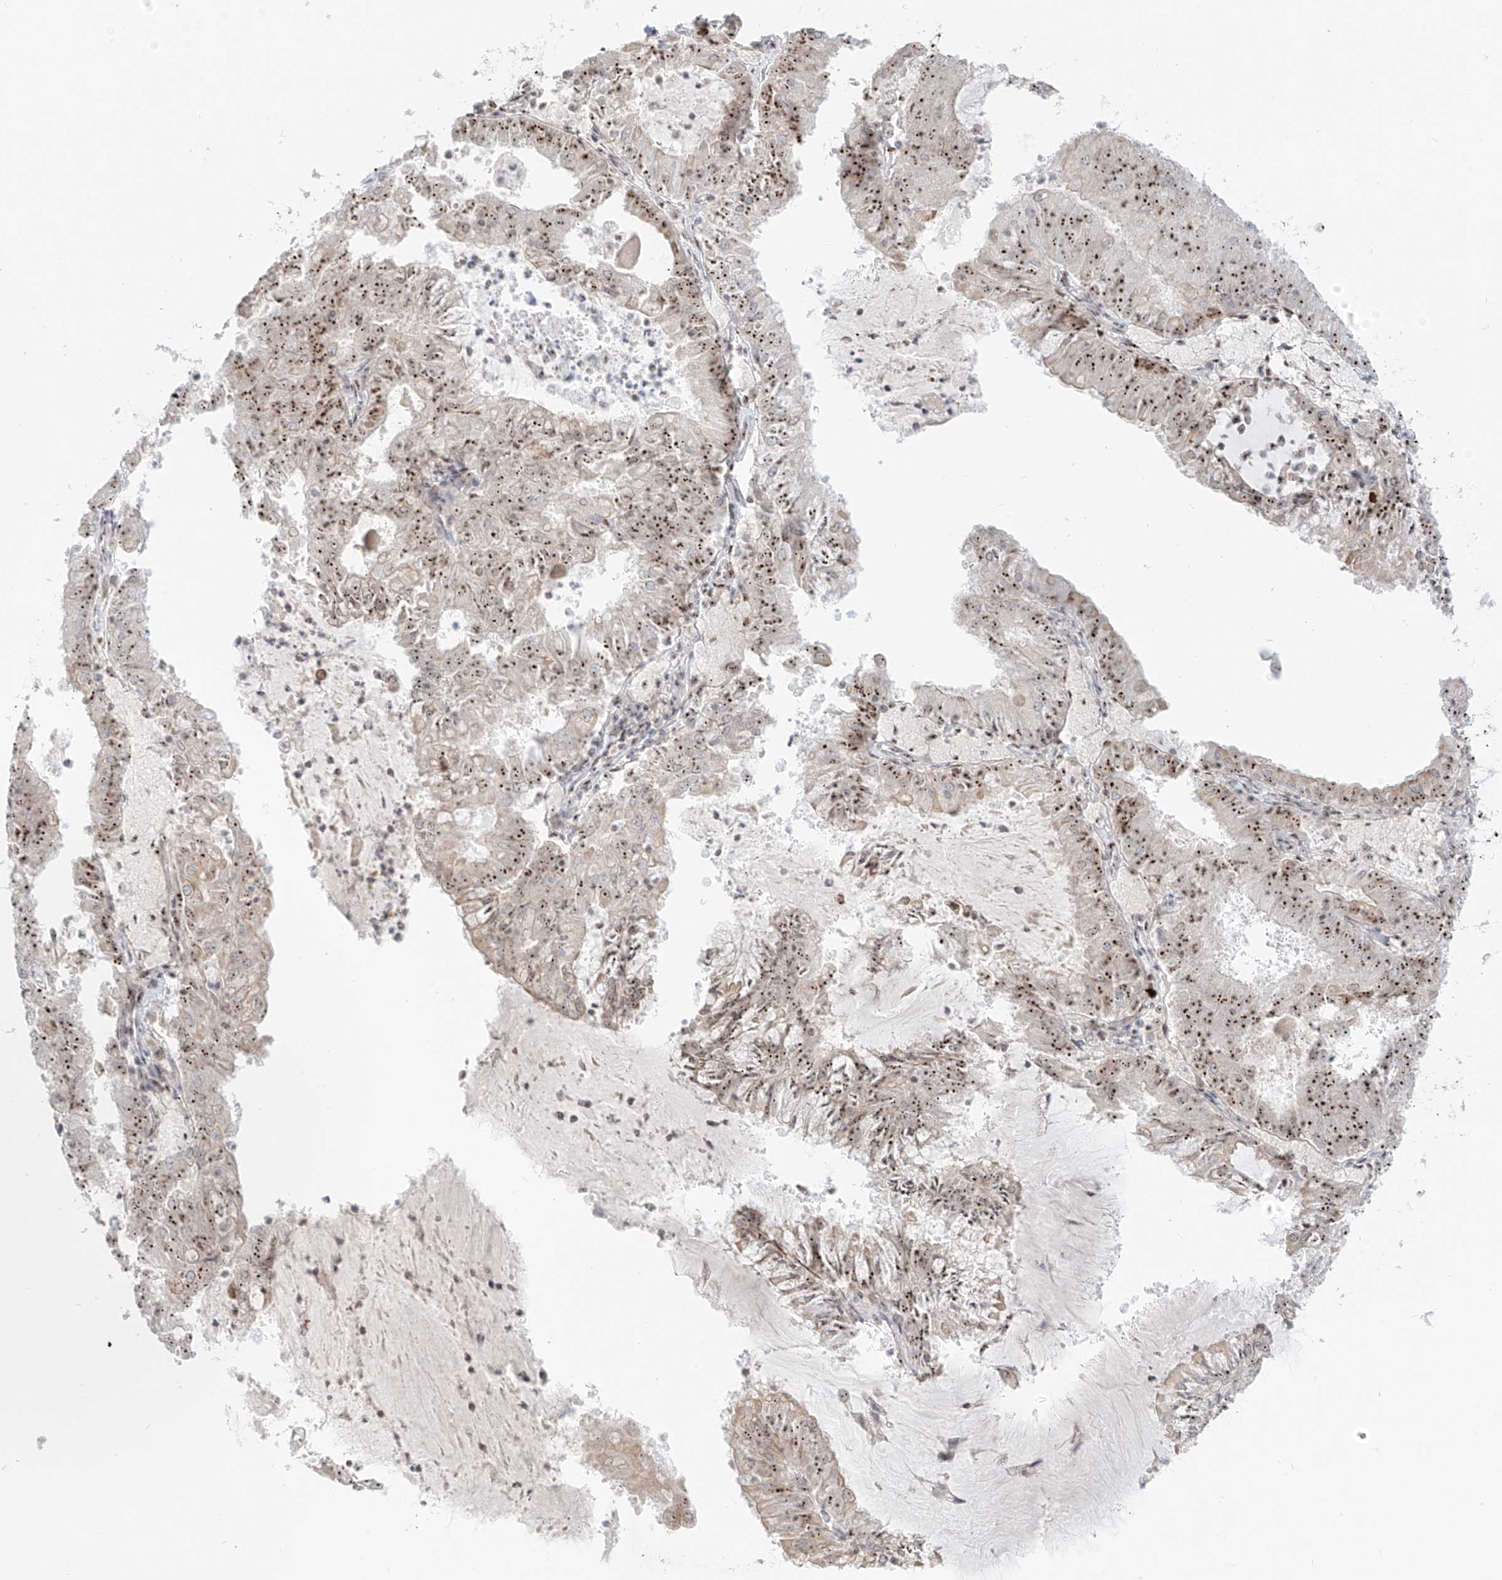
{"staining": {"intensity": "moderate", "quantity": ">75%", "location": "nuclear"}, "tissue": "endometrial cancer", "cell_type": "Tumor cells", "image_type": "cancer", "snomed": [{"axis": "morphology", "description": "Adenocarcinoma, NOS"}, {"axis": "topography", "description": "Endometrium"}], "caption": "The photomicrograph exhibits immunohistochemical staining of adenocarcinoma (endometrial). There is moderate nuclear expression is seen in about >75% of tumor cells. Using DAB (brown) and hematoxylin (blue) stains, captured at high magnification using brightfield microscopy.", "gene": "ZNF512", "patient": {"sex": "female", "age": 57}}